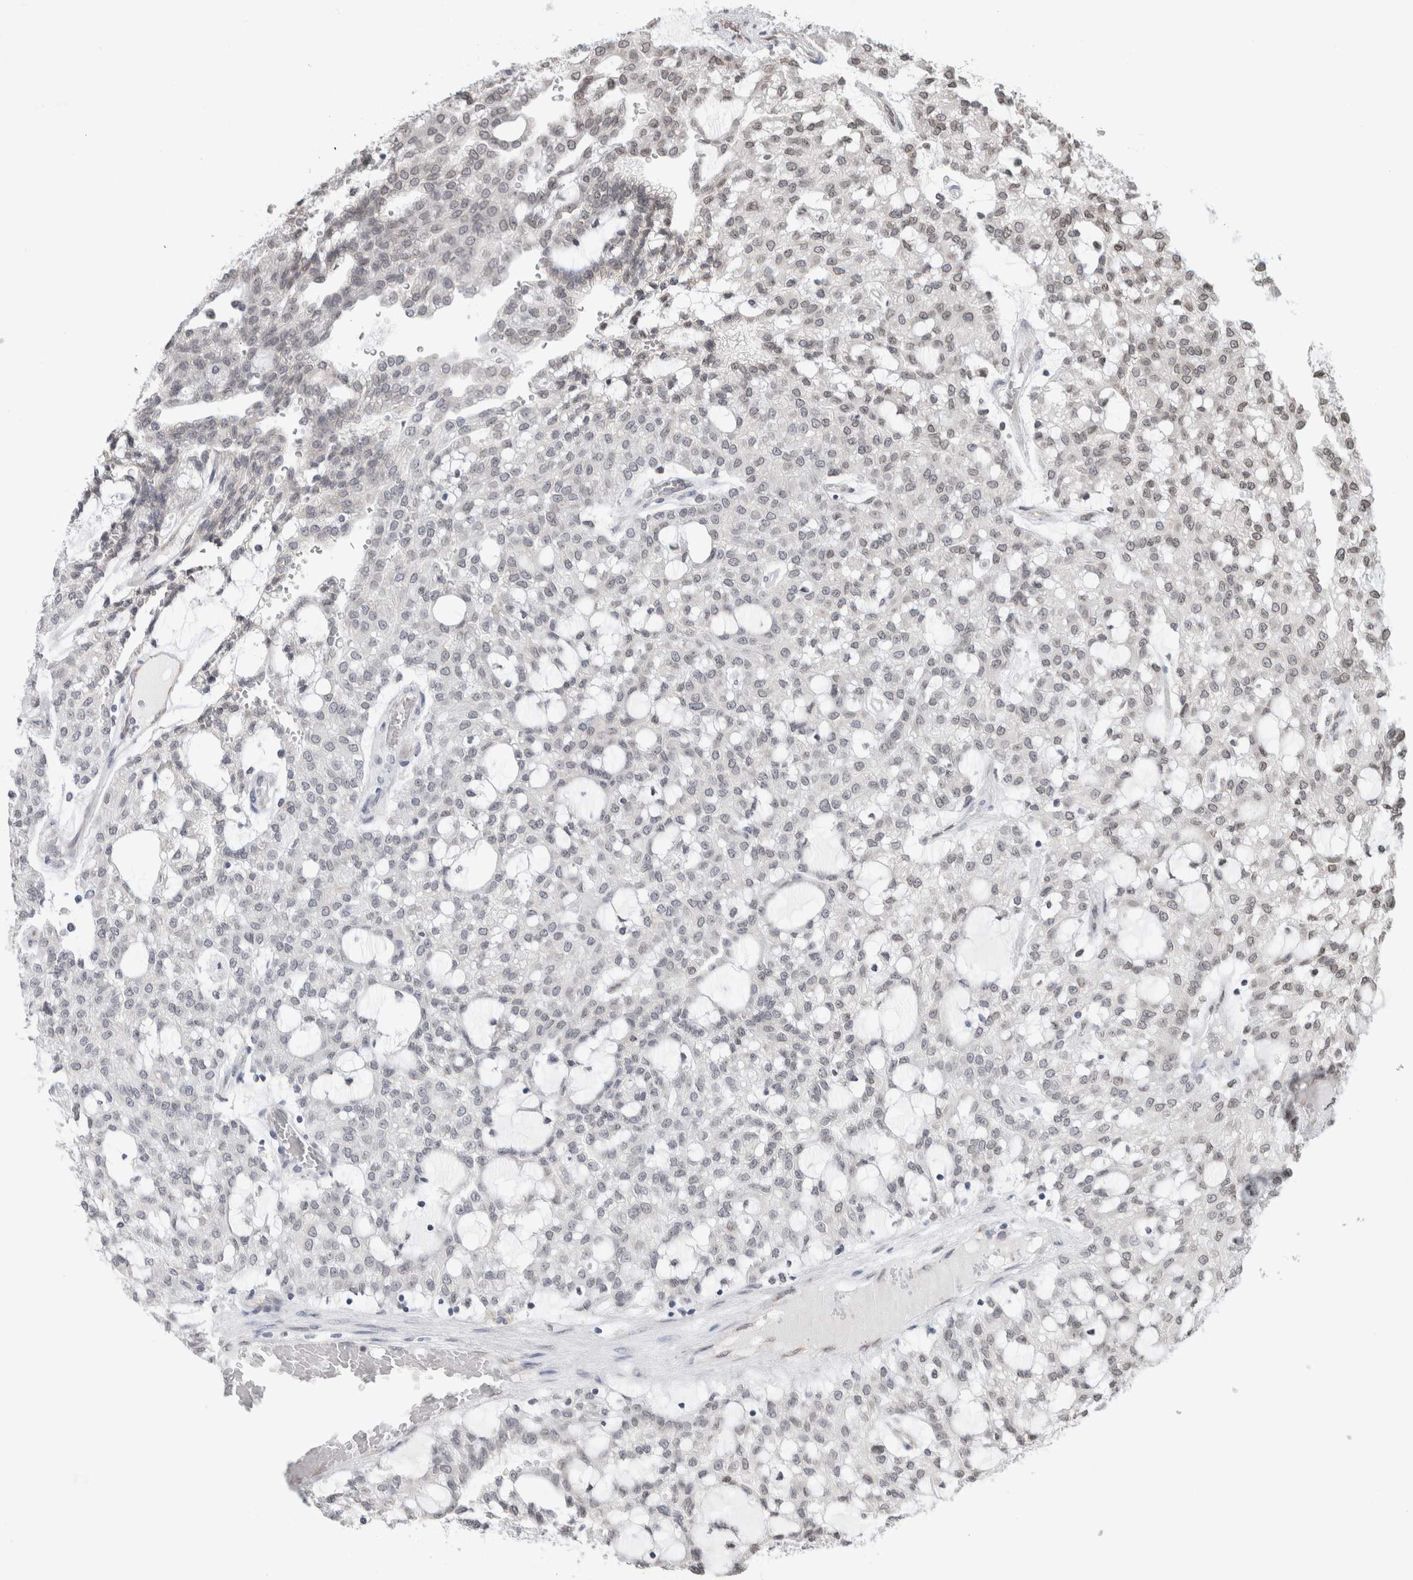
{"staining": {"intensity": "negative", "quantity": "none", "location": "none"}, "tissue": "renal cancer", "cell_type": "Tumor cells", "image_type": "cancer", "snomed": [{"axis": "morphology", "description": "Adenocarcinoma, NOS"}, {"axis": "topography", "description": "Kidney"}], "caption": "Human renal adenocarcinoma stained for a protein using immunohistochemistry displays no staining in tumor cells.", "gene": "RBMX2", "patient": {"sex": "male", "age": 63}}